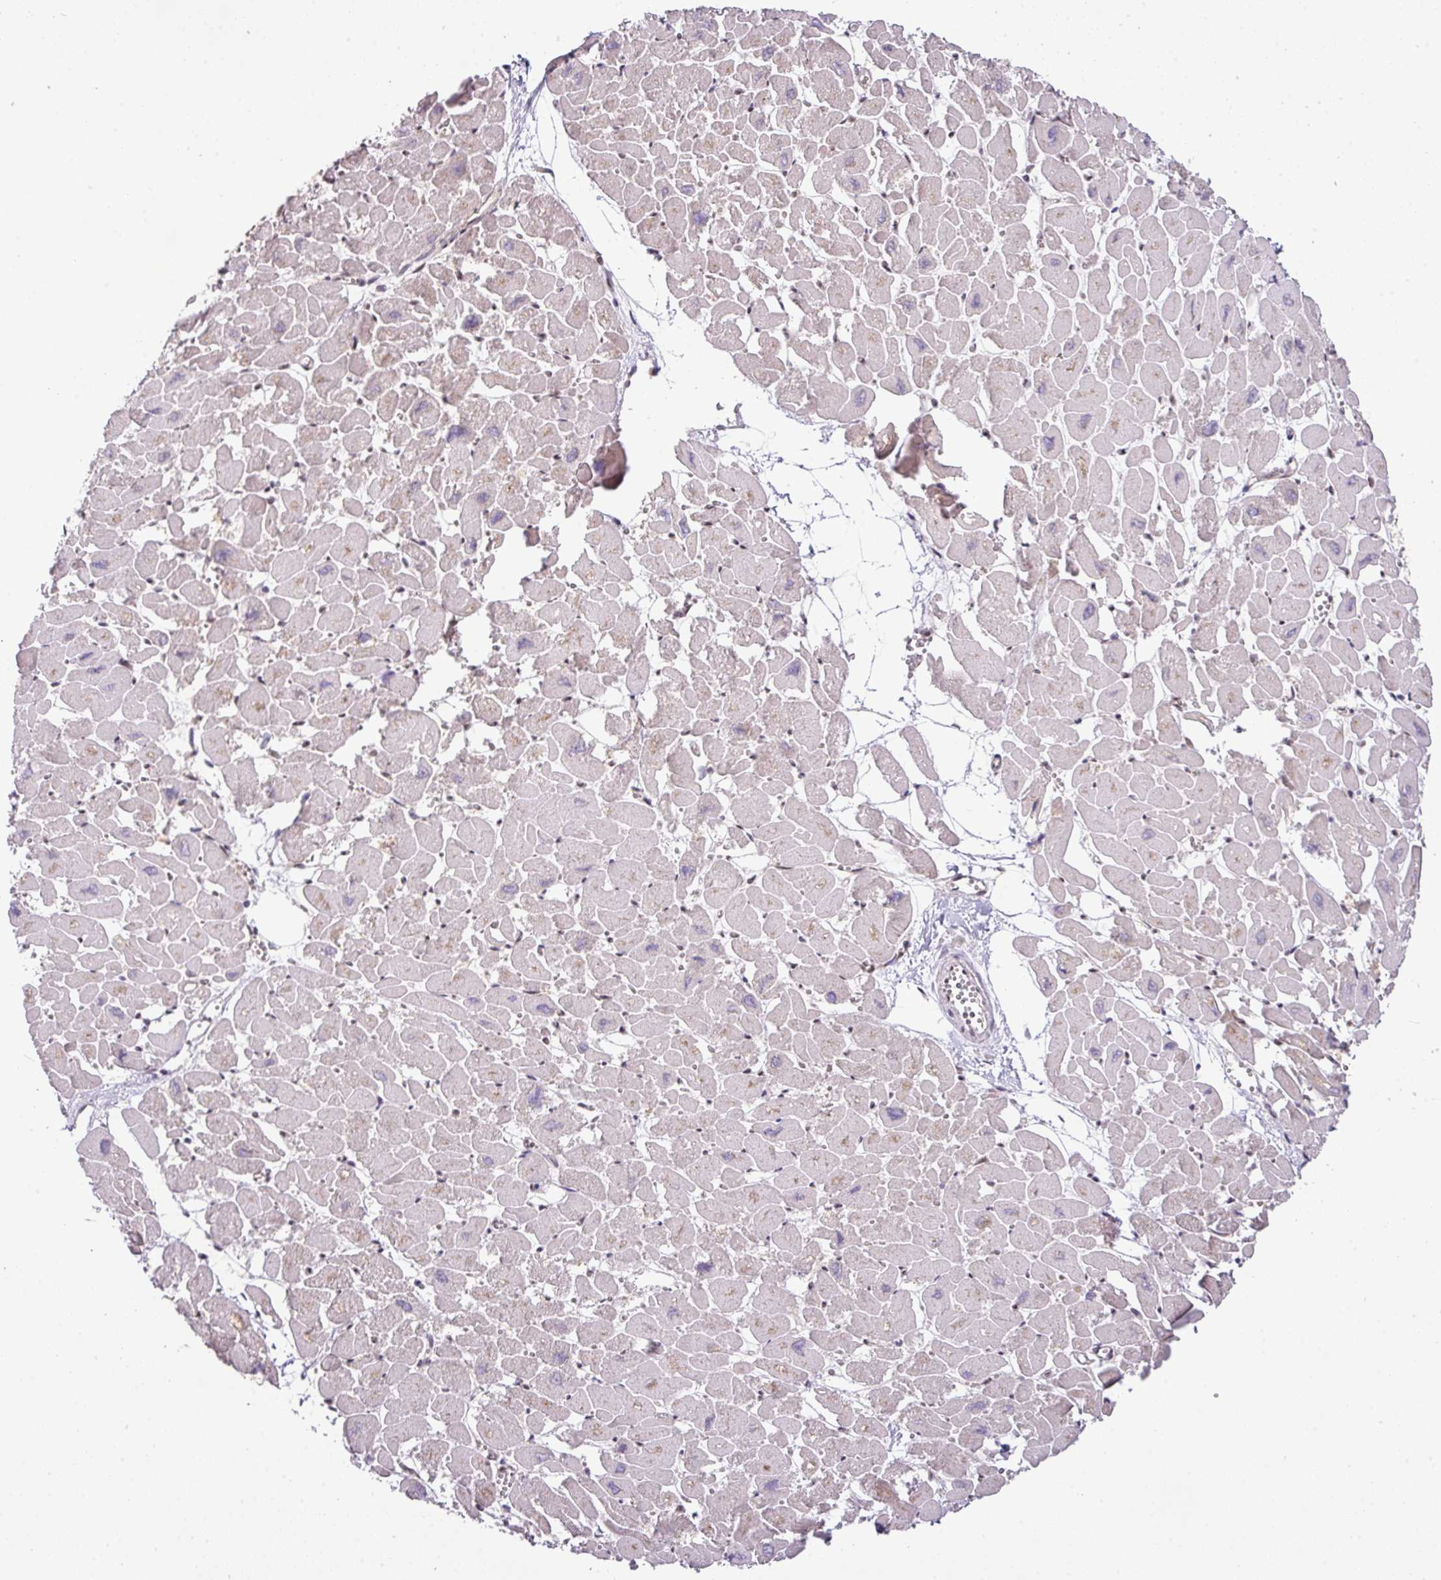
{"staining": {"intensity": "moderate", "quantity": "25%-75%", "location": "nuclear"}, "tissue": "heart muscle", "cell_type": "Cardiomyocytes", "image_type": "normal", "snomed": [{"axis": "morphology", "description": "Normal tissue, NOS"}, {"axis": "topography", "description": "Heart"}], "caption": "Protein staining by immunohistochemistry (IHC) displays moderate nuclear positivity in approximately 25%-75% of cardiomyocytes in normal heart muscle.", "gene": "PGAP4", "patient": {"sex": "male", "age": 54}}